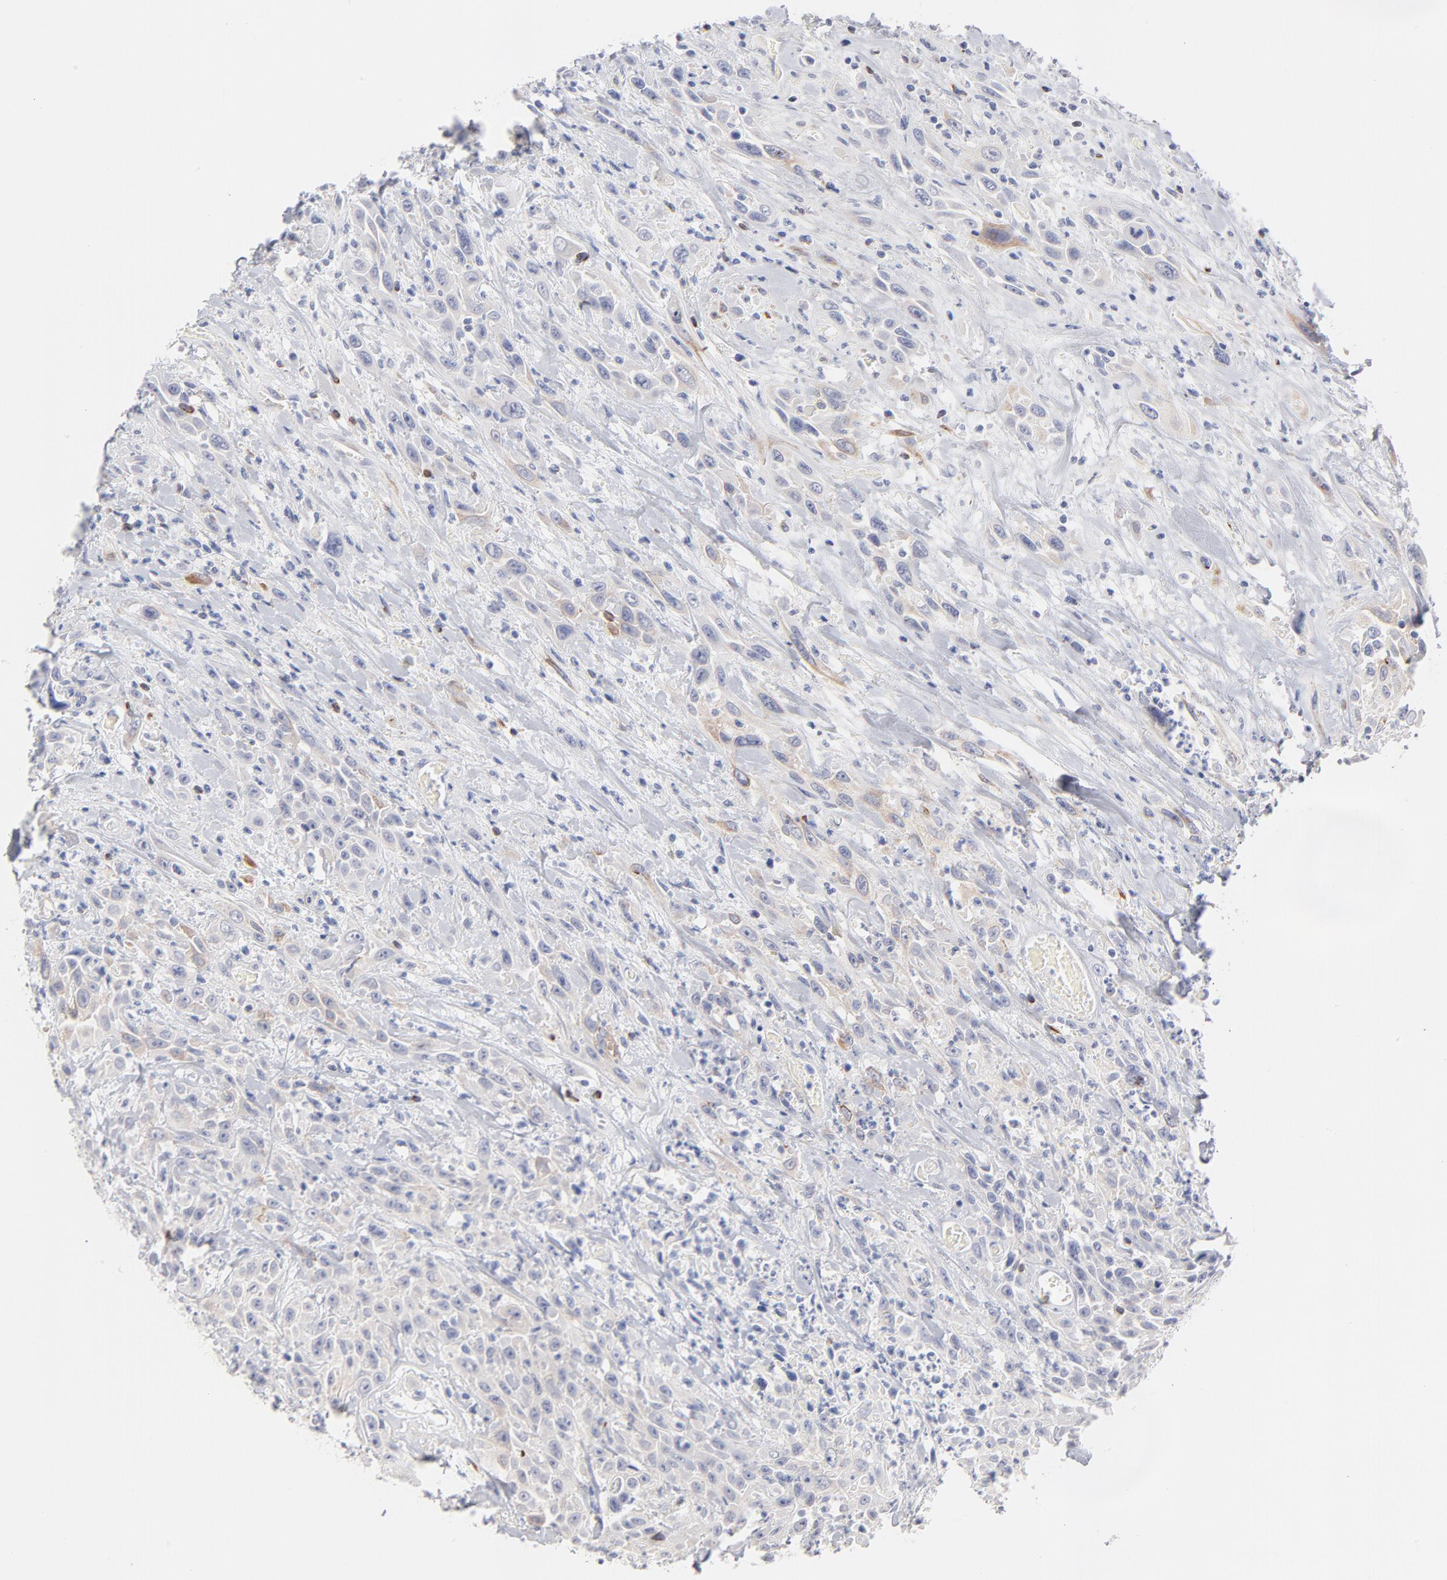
{"staining": {"intensity": "moderate", "quantity": "25%-75%", "location": "cytoplasmic/membranous"}, "tissue": "urothelial cancer", "cell_type": "Tumor cells", "image_type": "cancer", "snomed": [{"axis": "morphology", "description": "Urothelial carcinoma, High grade"}, {"axis": "topography", "description": "Urinary bladder"}], "caption": "There is medium levels of moderate cytoplasmic/membranous positivity in tumor cells of urothelial cancer, as demonstrated by immunohistochemical staining (brown color).", "gene": "MID1", "patient": {"sex": "female", "age": 84}}